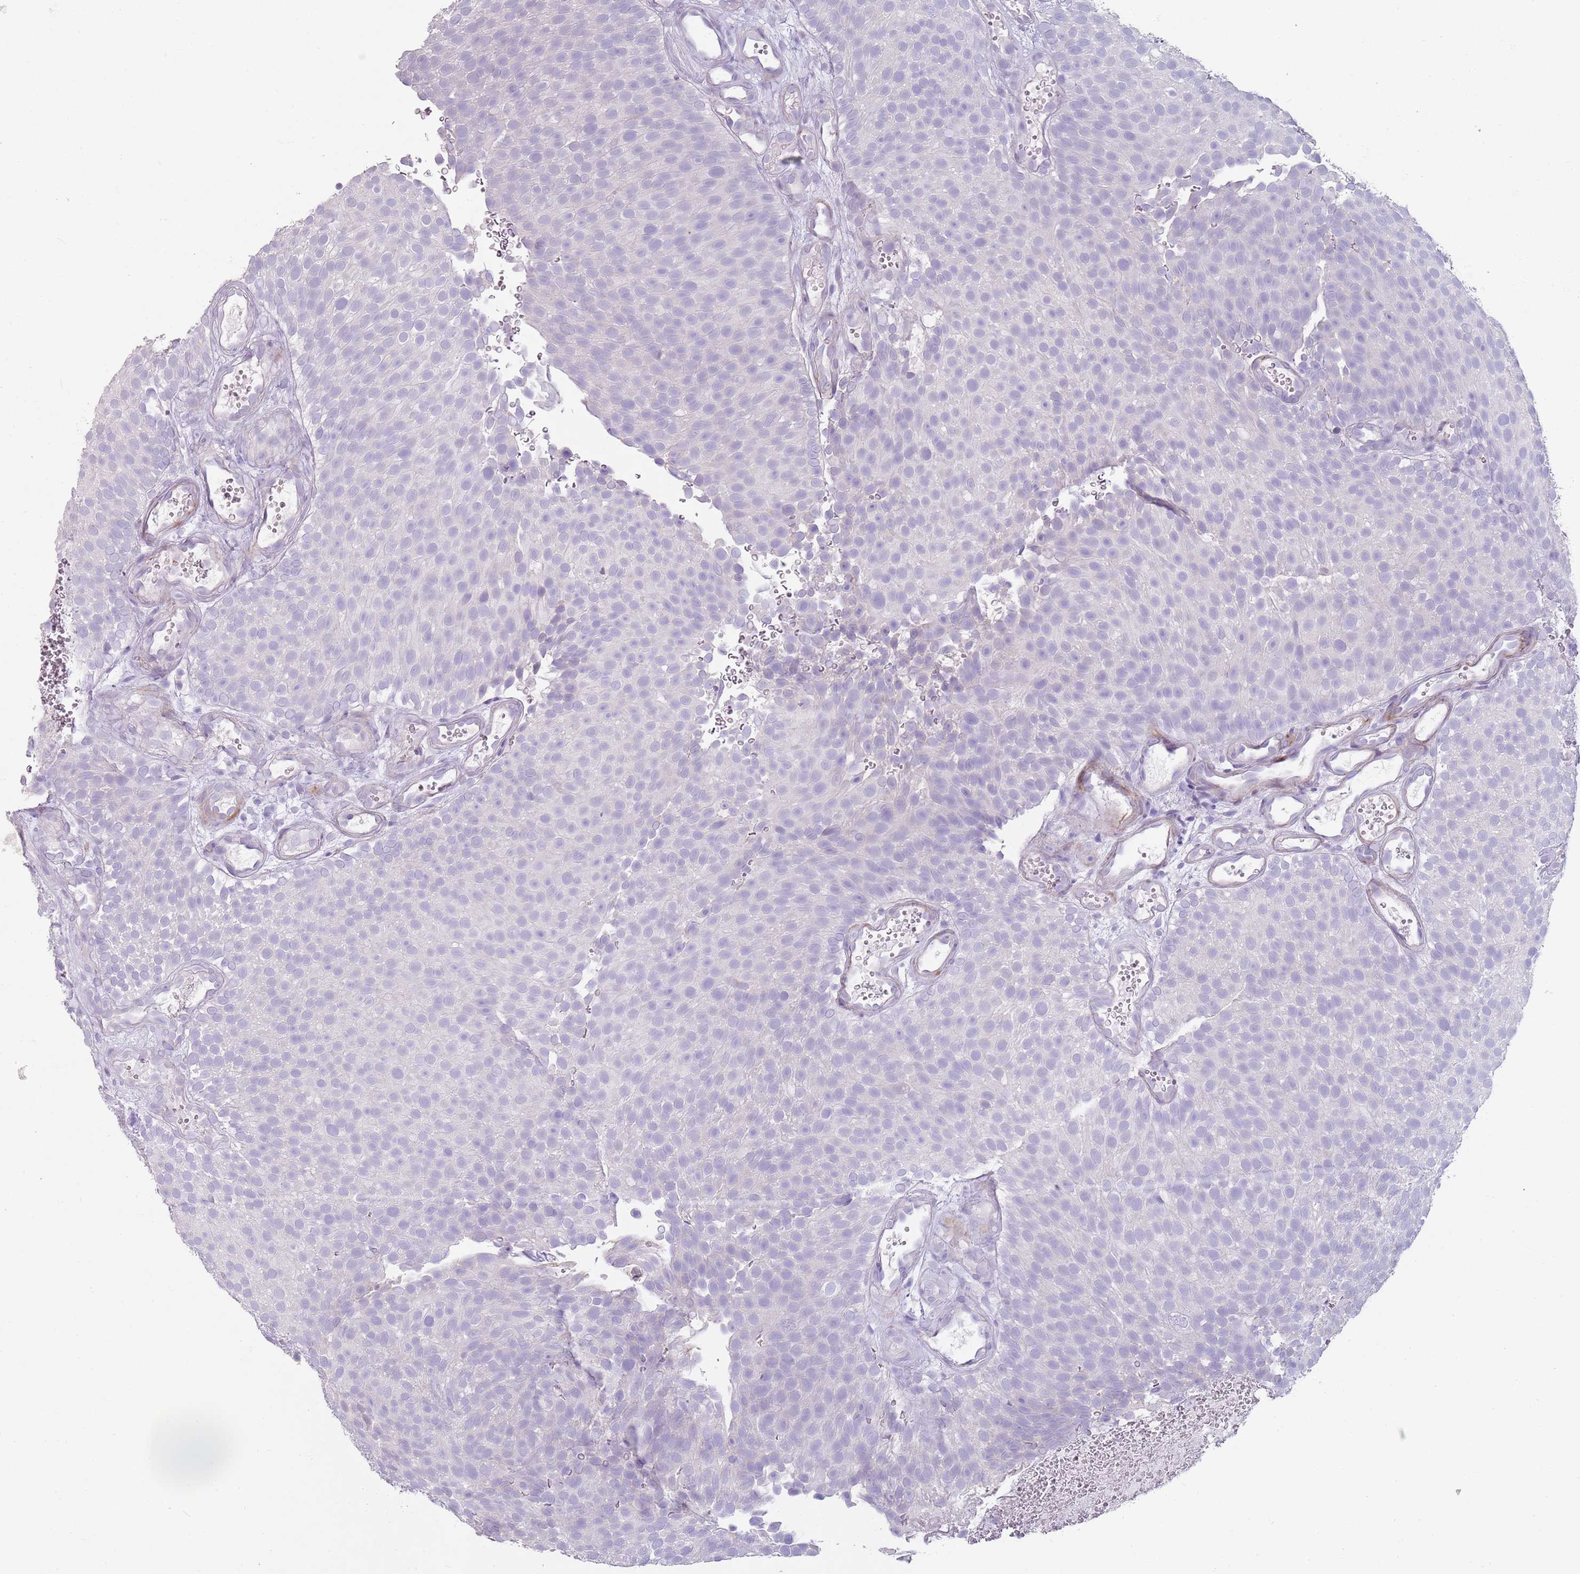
{"staining": {"intensity": "negative", "quantity": "none", "location": "none"}, "tissue": "urothelial cancer", "cell_type": "Tumor cells", "image_type": "cancer", "snomed": [{"axis": "morphology", "description": "Urothelial carcinoma, Low grade"}, {"axis": "topography", "description": "Urinary bladder"}], "caption": "Tumor cells show no significant protein staining in urothelial cancer.", "gene": "ZNF583", "patient": {"sex": "male", "age": 78}}